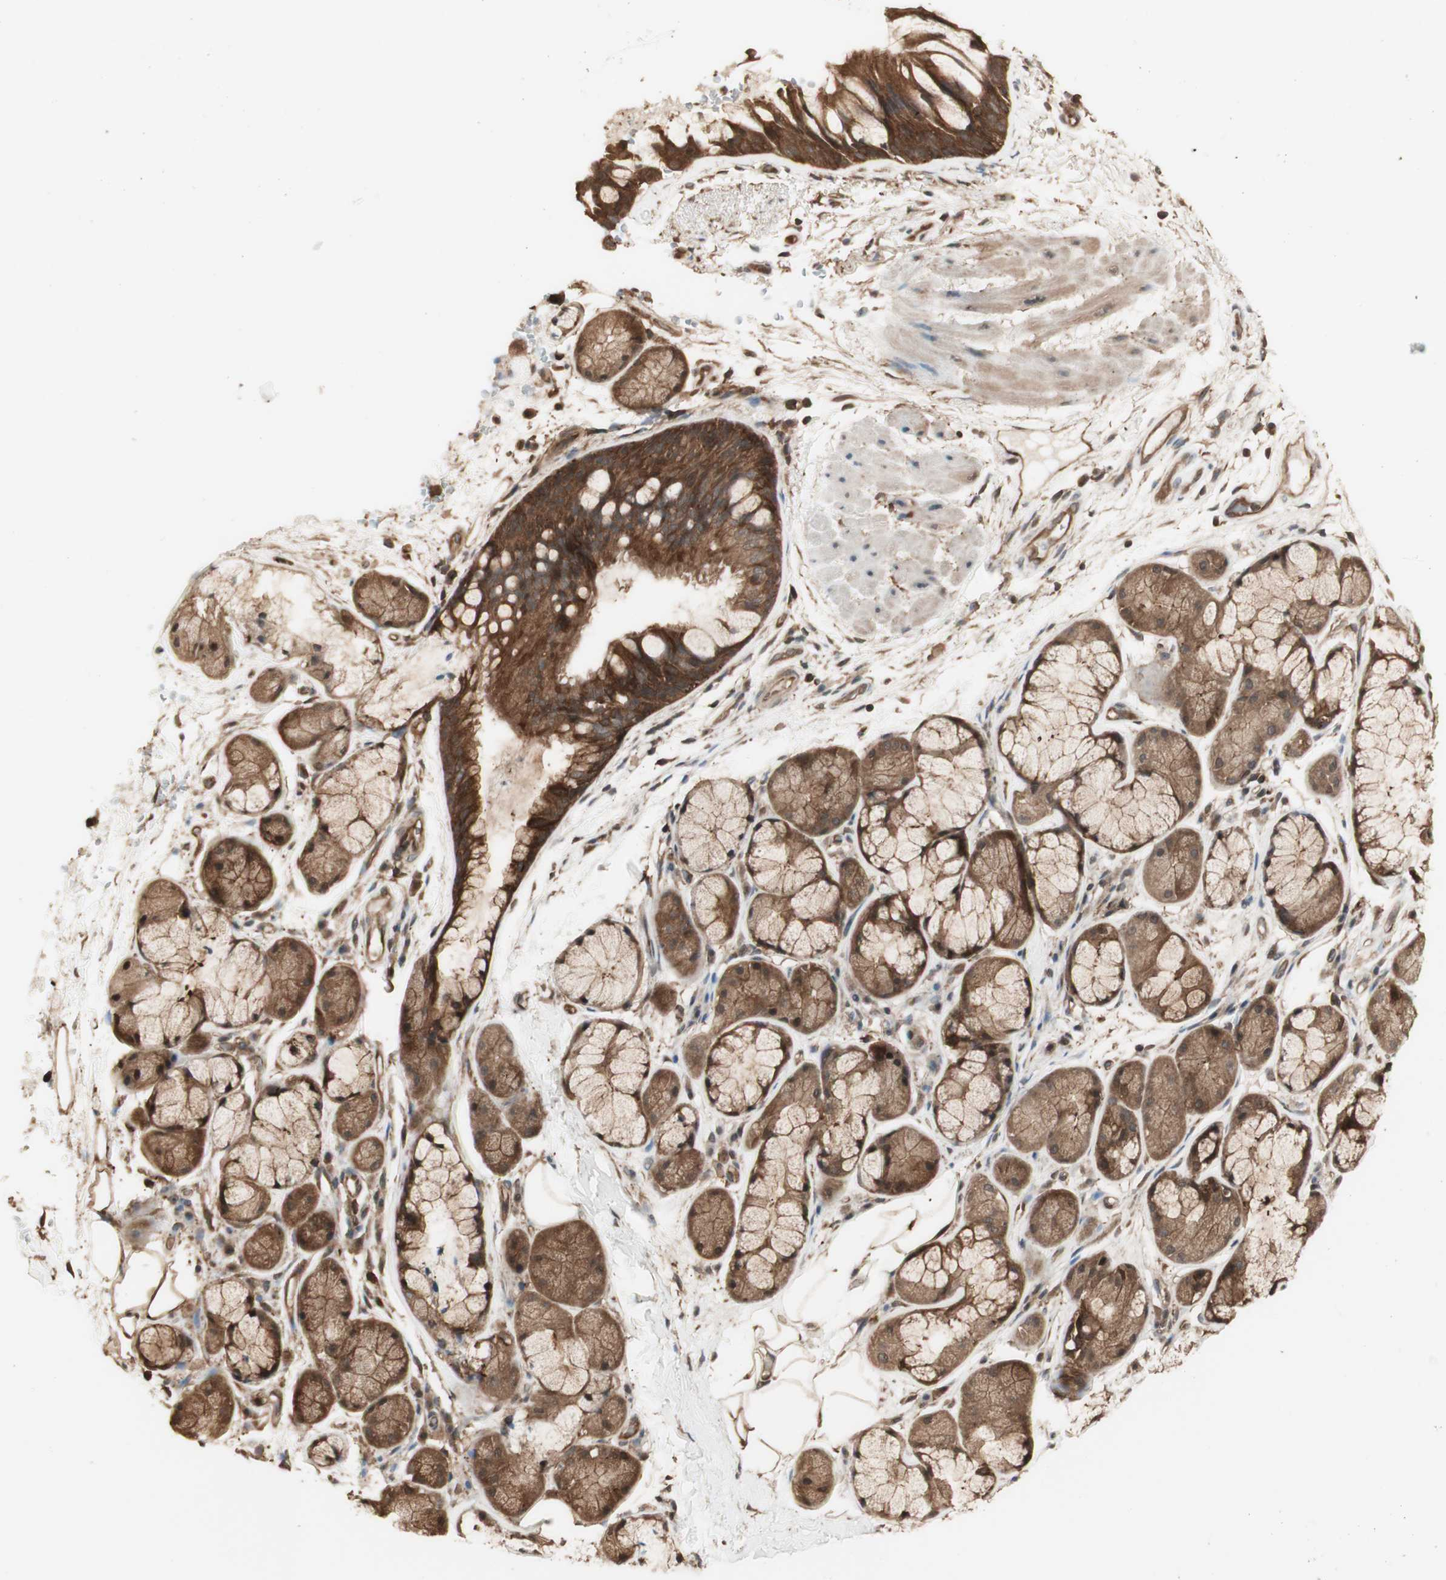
{"staining": {"intensity": "moderate", "quantity": ">75%", "location": "cytoplasmic/membranous"}, "tissue": "bronchus", "cell_type": "Respiratory epithelial cells", "image_type": "normal", "snomed": [{"axis": "morphology", "description": "Normal tissue, NOS"}, {"axis": "topography", "description": "Bronchus"}], "caption": "High-power microscopy captured an immunohistochemistry (IHC) micrograph of normal bronchus, revealing moderate cytoplasmic/membranous staining in about >75% of respiratory epithelial cells.", "gene": "YWHAB", "patient": {"sex": "male", "age": 66}}